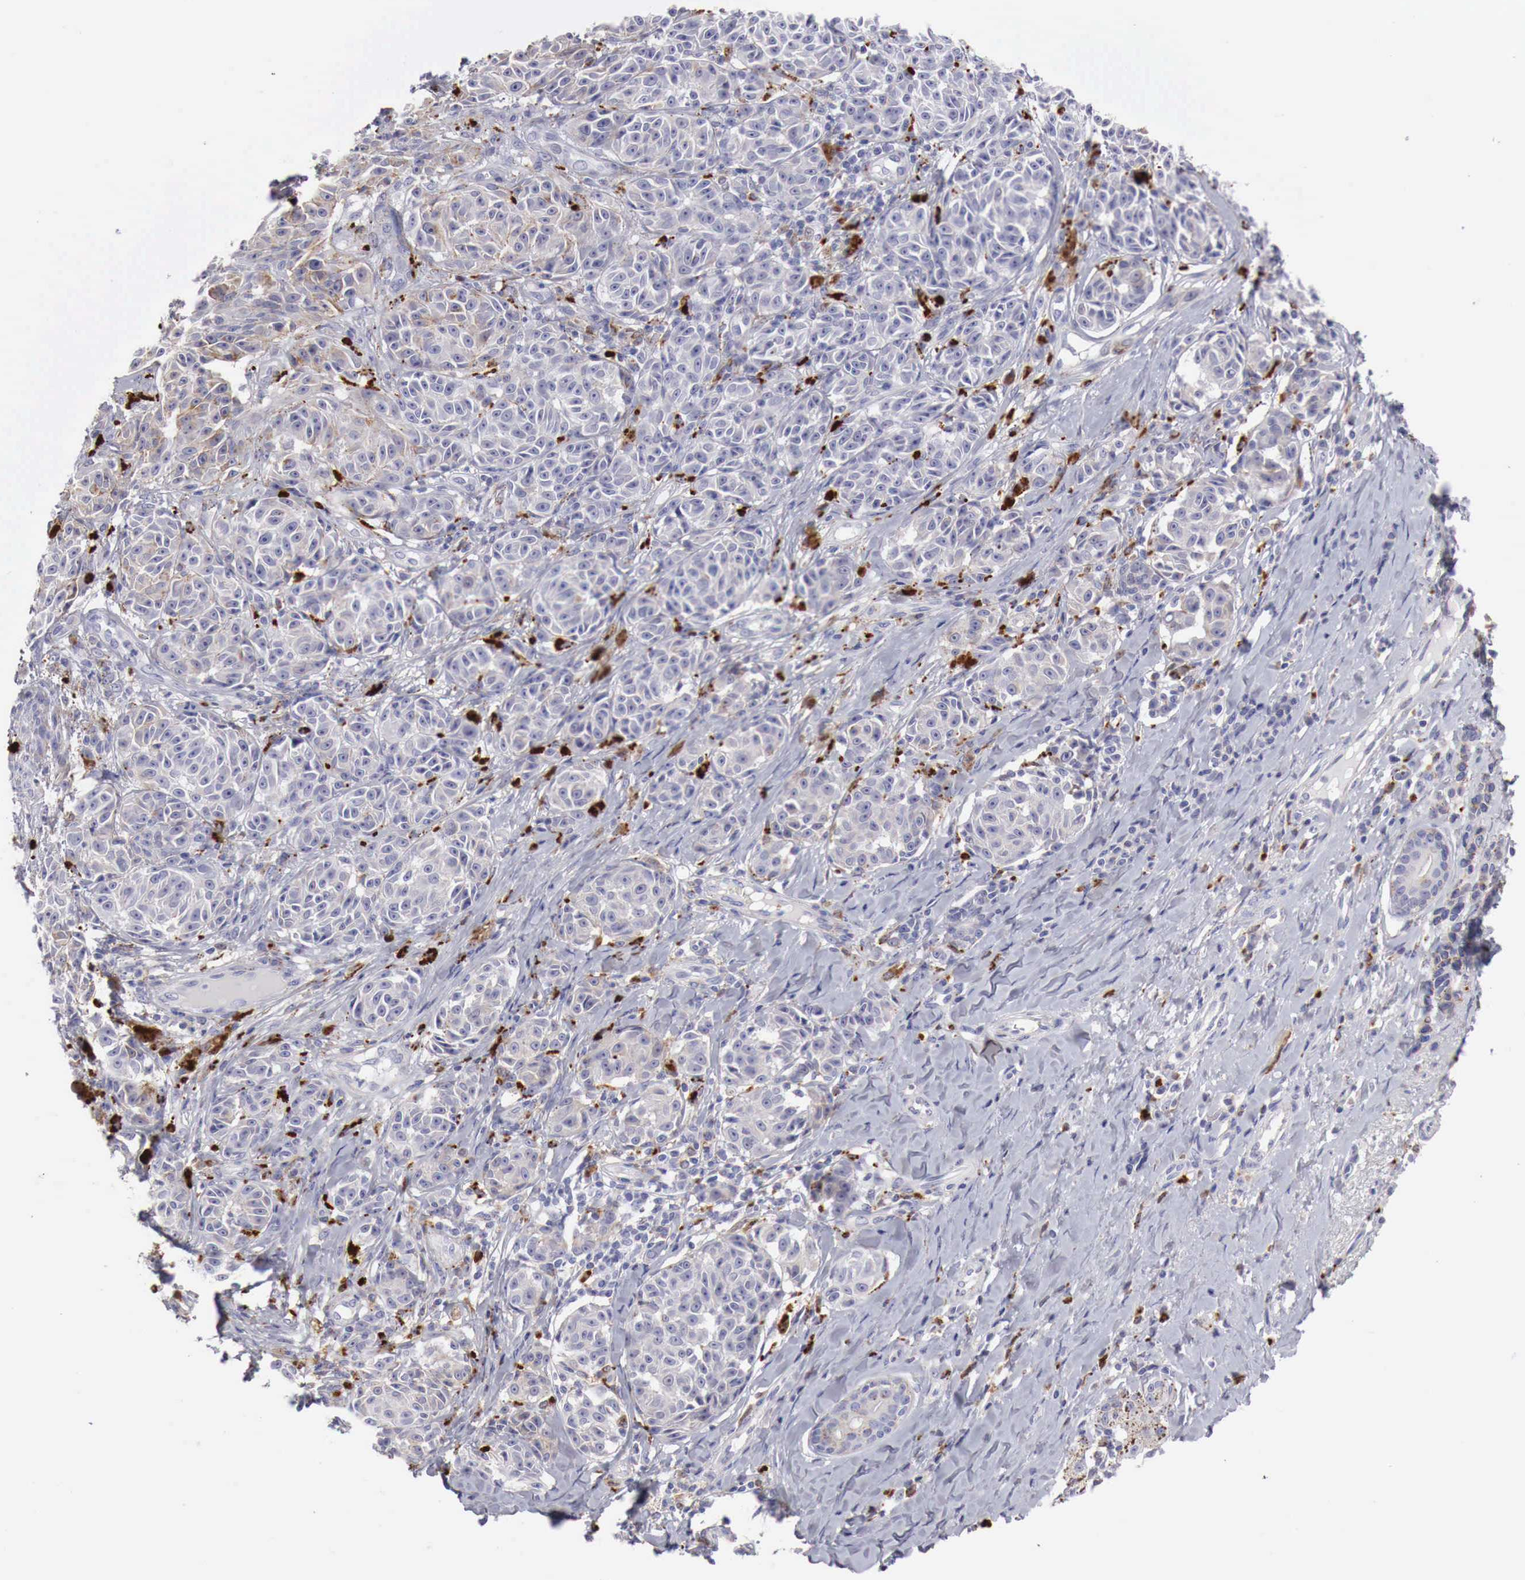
{"staining": {"intensity": "weak", "quantity": "<25%", "location": "cytoplasmic/membranous"}, "tissue": "melanoma", "cell_type": "Tumor cells", "image_type": "cancer", "snomed": [{"axis": "morphology", "description": "Malignant melanoma, NOS"}, {"axis": "topography", "description": "Skin"}], "caption": "An immunohistochemistry (IHC) histopathology image of malignant melanoma is shown. There is no staining in tumor cells of malignant melanoma.", "gene": "GLA", "patient": {"sex": "male", "age": 49}}